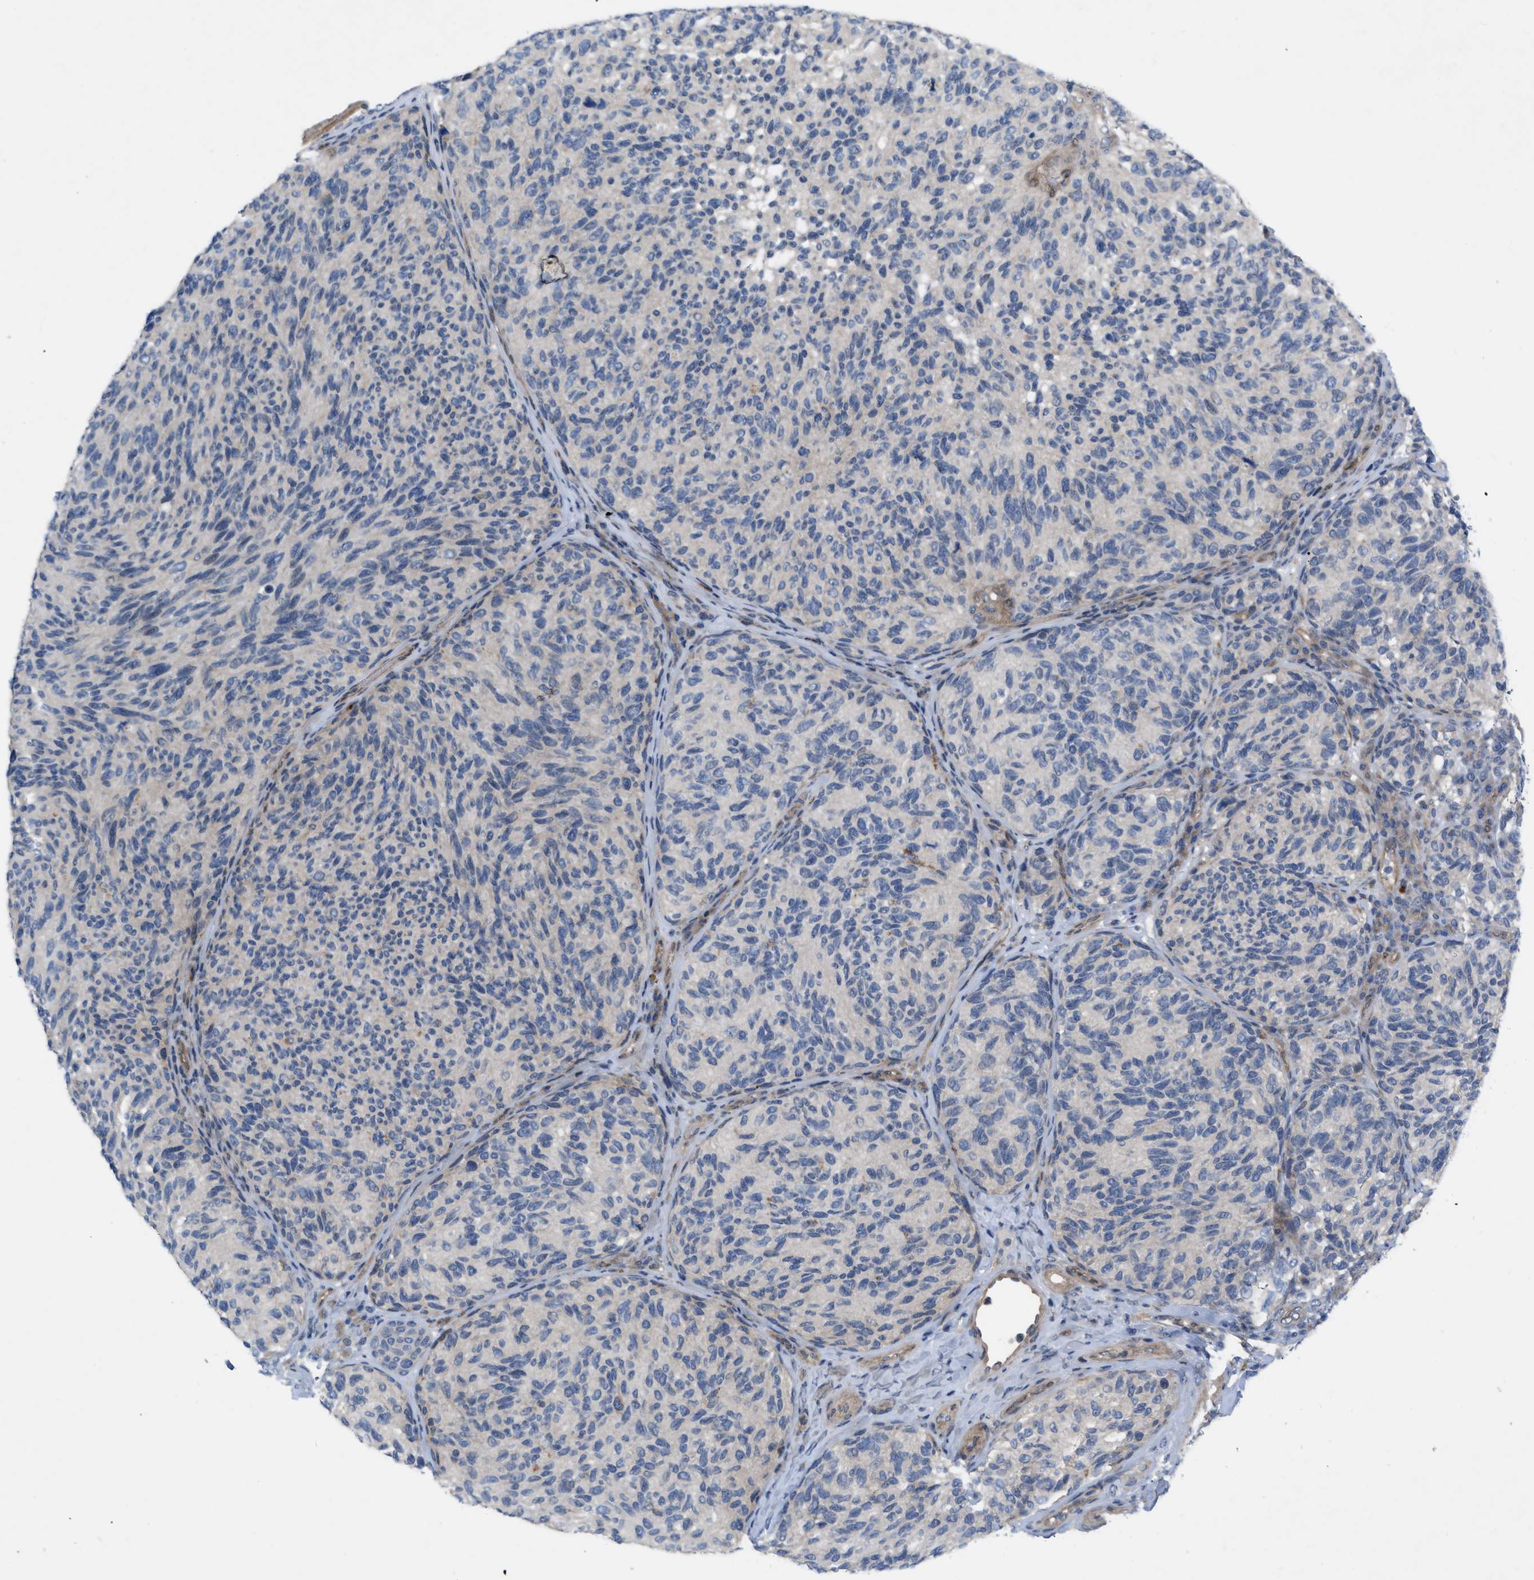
{"staining": {"intensity": "weak", "quantity": "<25%", "location": "cytoplasmic/membranous"}, "tissue": "melanoma", "cell_type": "Tumor cells", "image_type": "cancer", "snomed": [{"axis": "morphology", "description": "Malignant melanoma, NOS"}, {"axis": "topography", "description": "Skin"}], "caption": "This photomicrograph is of malignant melanoma stained with IHC to label a protein in brown with the nuclei are counter-stained blue. There is no staining in tumor cells.", "gene": "NDEL1", "patient": {"sex": "female", "age": 73}}